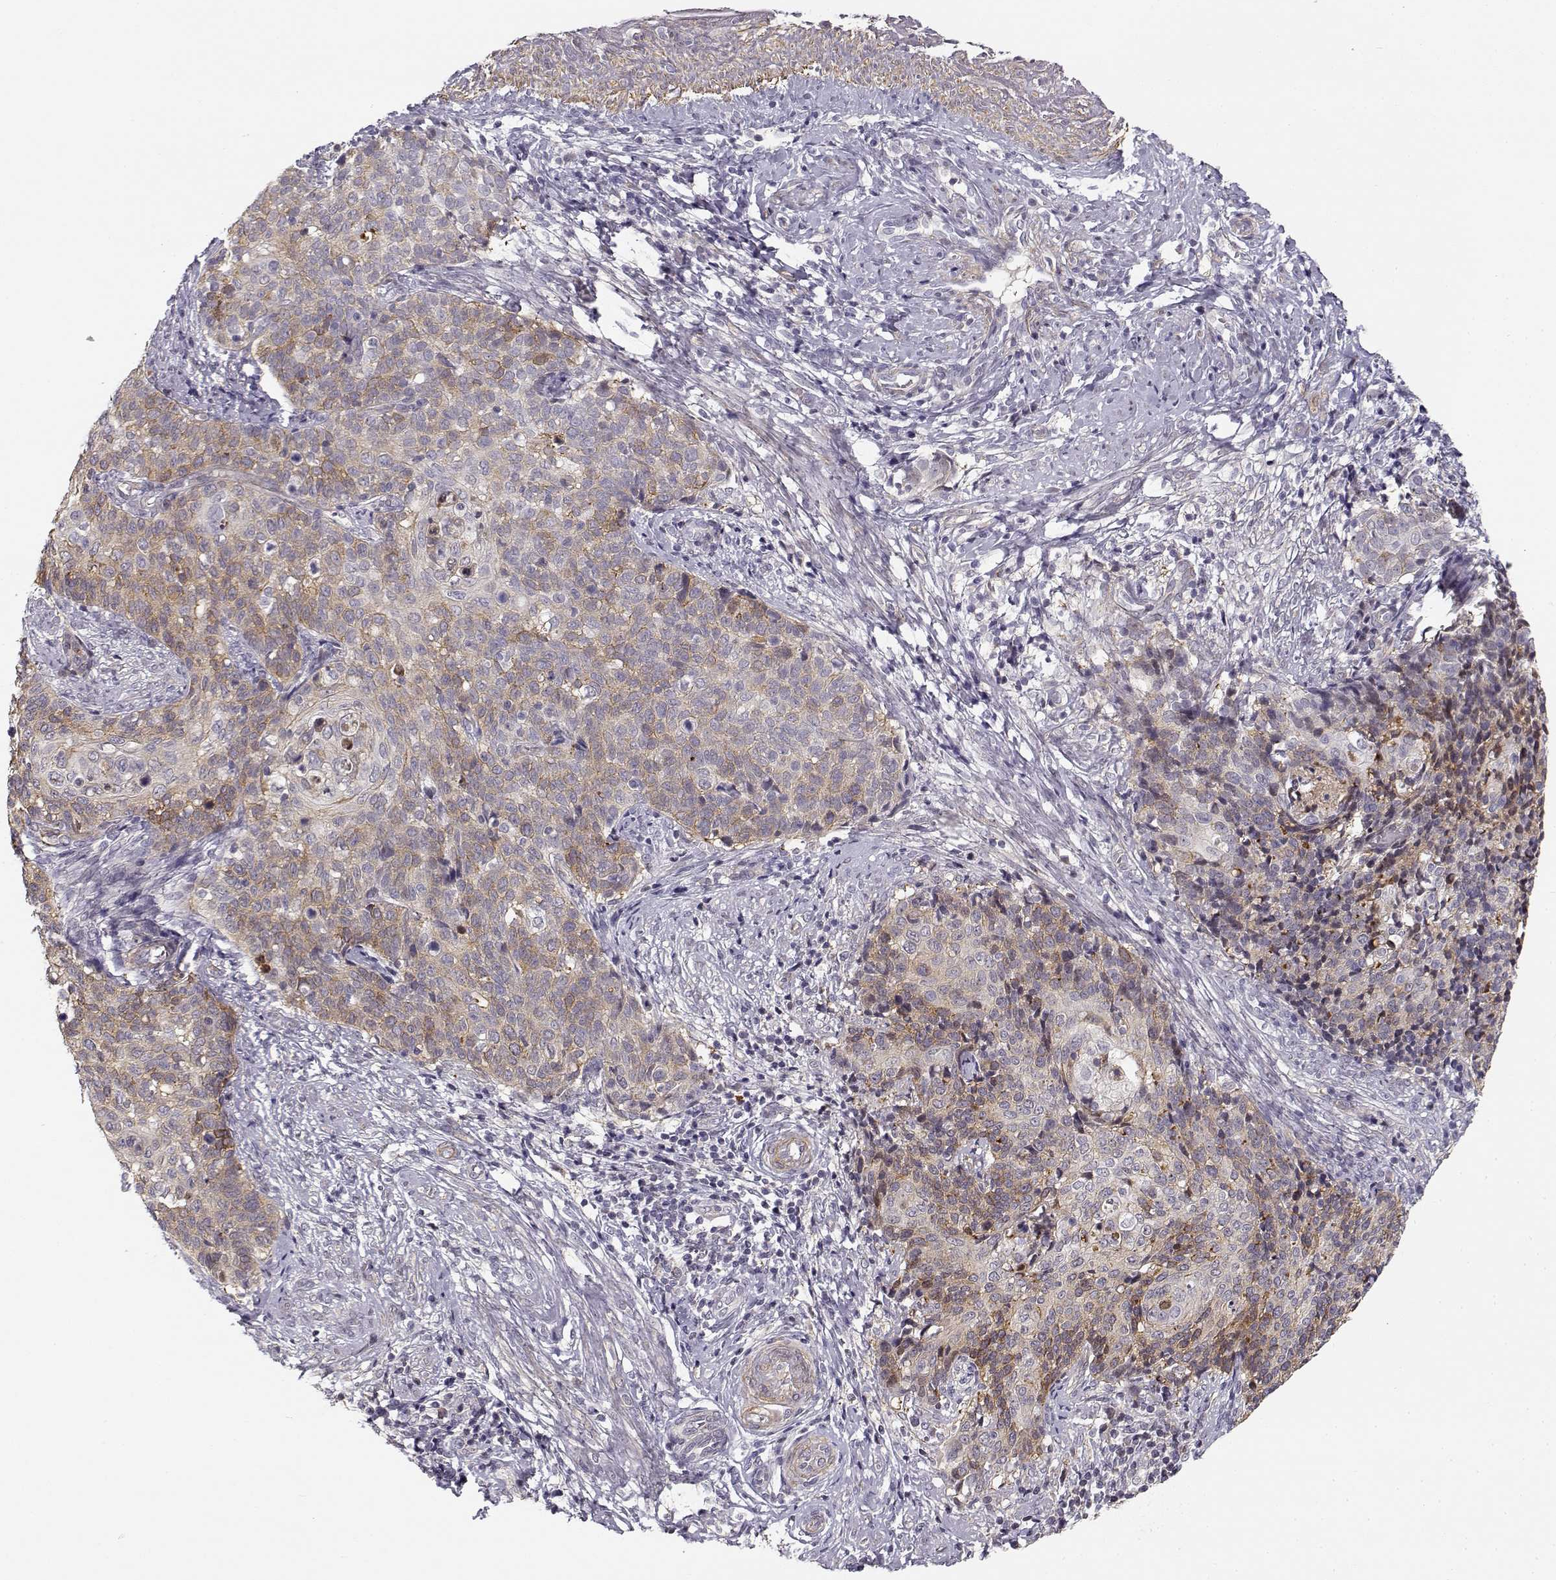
{"staining": {"intensity": "moderate", "quantity": "<25%", "location": "cytoplasmic/membranous"}, "tissue": "cervical cancer", "cell_type": "Tumor cells", "image_type": "cancer", "snomed": [{"axis": "morphology", "description": "Squamous cell carcinoma, NOS"}, {"axis": "topography", "description": "Cervix"}], "caption": "About <25% of tumor cells in human cervical cancer (squamous cell carcinoma) show moderate cytoplasmic/membranous protein staining as visualized by brown immunohistochemical staining.", "gene": "RGS9BP", "patient": {"sex": "female", "age": 39}}